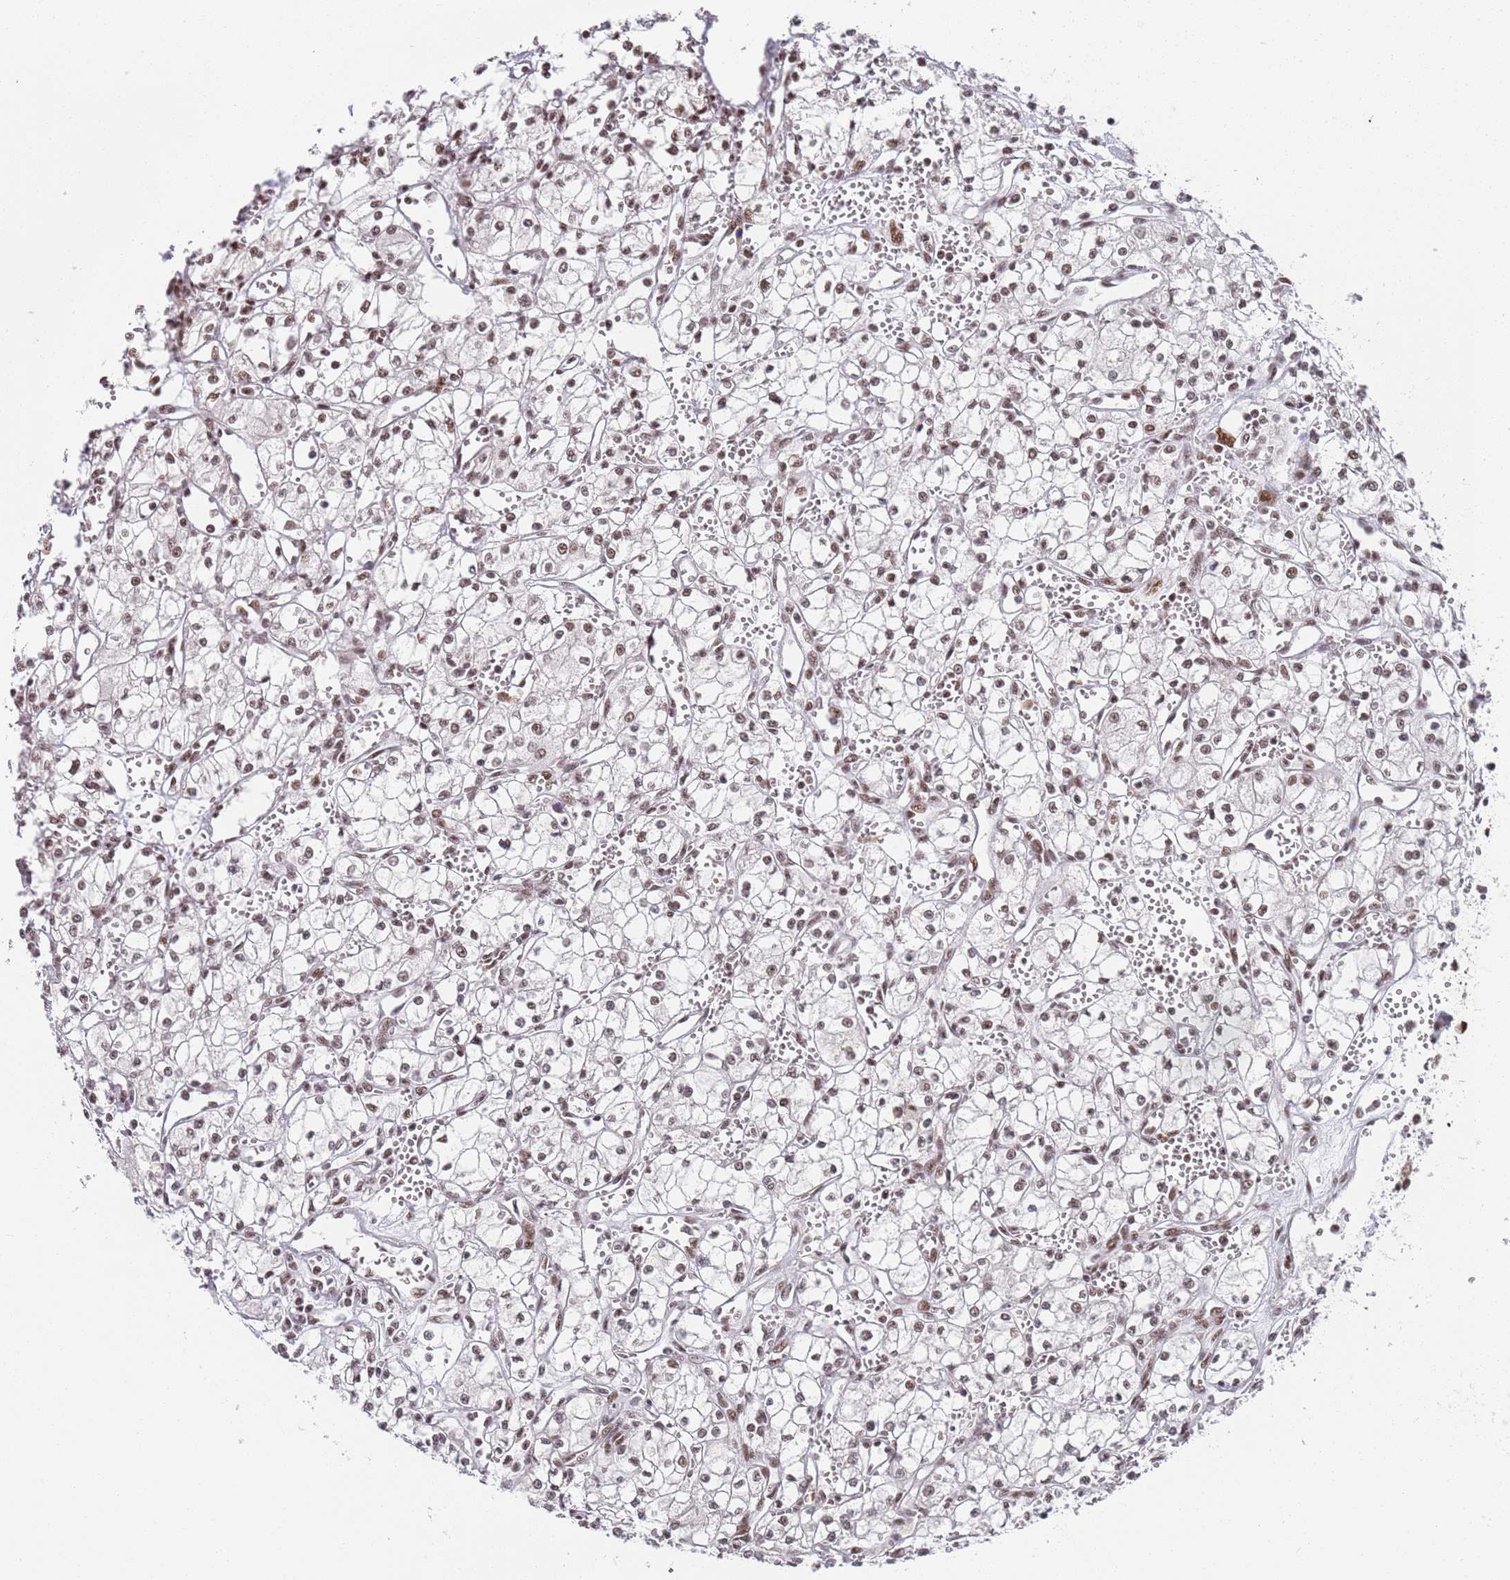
{"staining": {"intensity": "weak", "quantity": ">75%", "location": "nuclear"}, "tissue": "renal cancer", "cell_type": "Tumor cells", "image_type": "cancer", "snomed": [{"axis": "morphology", "description": "Adenocarcinoma, NOS"}, {"axis": "topography", "description": "Kidney"}], "caption": "The immunohistochemical stain labels weak nuclear positivity in tumor cells of adenocarcinoma (renal) tissue.", "gene": "AKAP8L", "patient": {"sex": "male", "age": 59}}